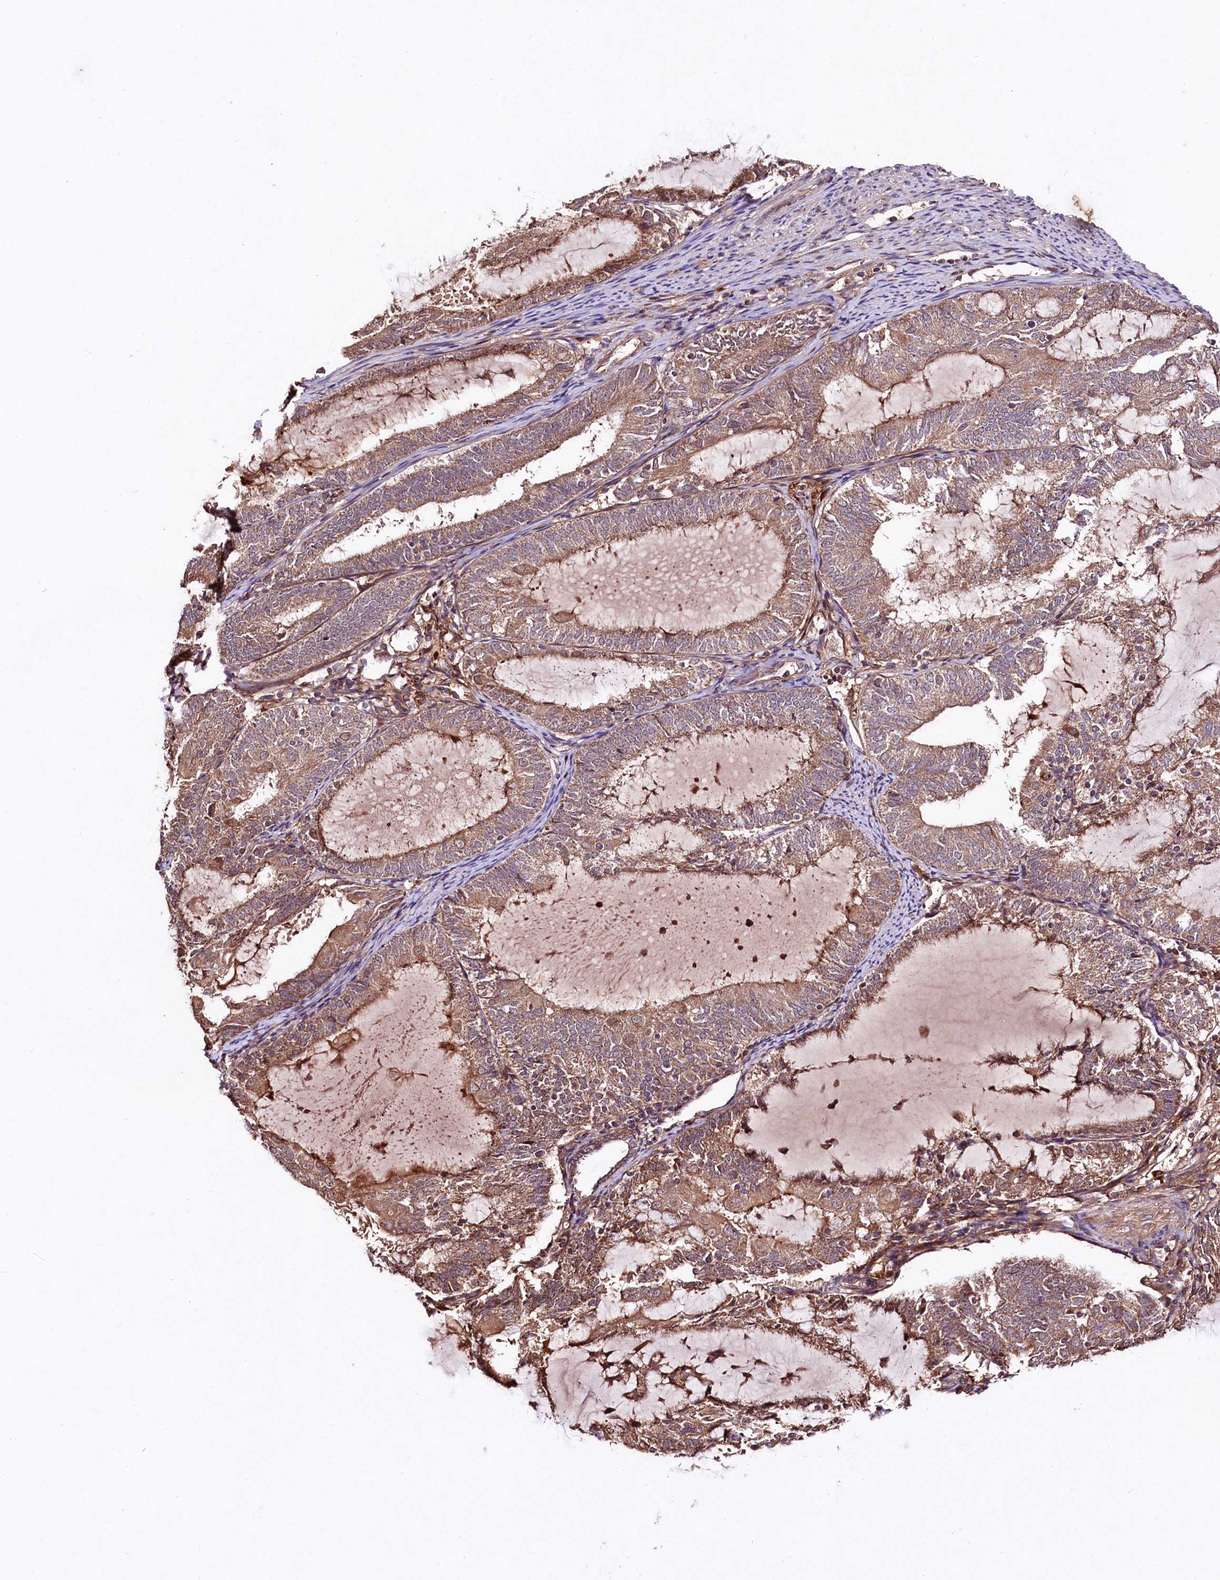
{"staining": {"intensity": "moderate", "quantity": ">75%", "location": "cytoplasmic/membranous"}, "tissue": "endometrial cancer", "cell_type": "Tumor cells", "image_type": "cancer", "snomed": [{"axis": "morphology", "description": "Adenocarcinoma, NOS"}, {"axis": "topography", "description": "Endometrium"}], "caption": "Endometrial adenocarcinoma stained with immunohistochemistry (IHC) demonstrates moderate cytoplasmic/membranous staining in approximately >75% of tumor cells.", "gene": "TNPO3", "patient": {"sex": "female", "age": 81}}